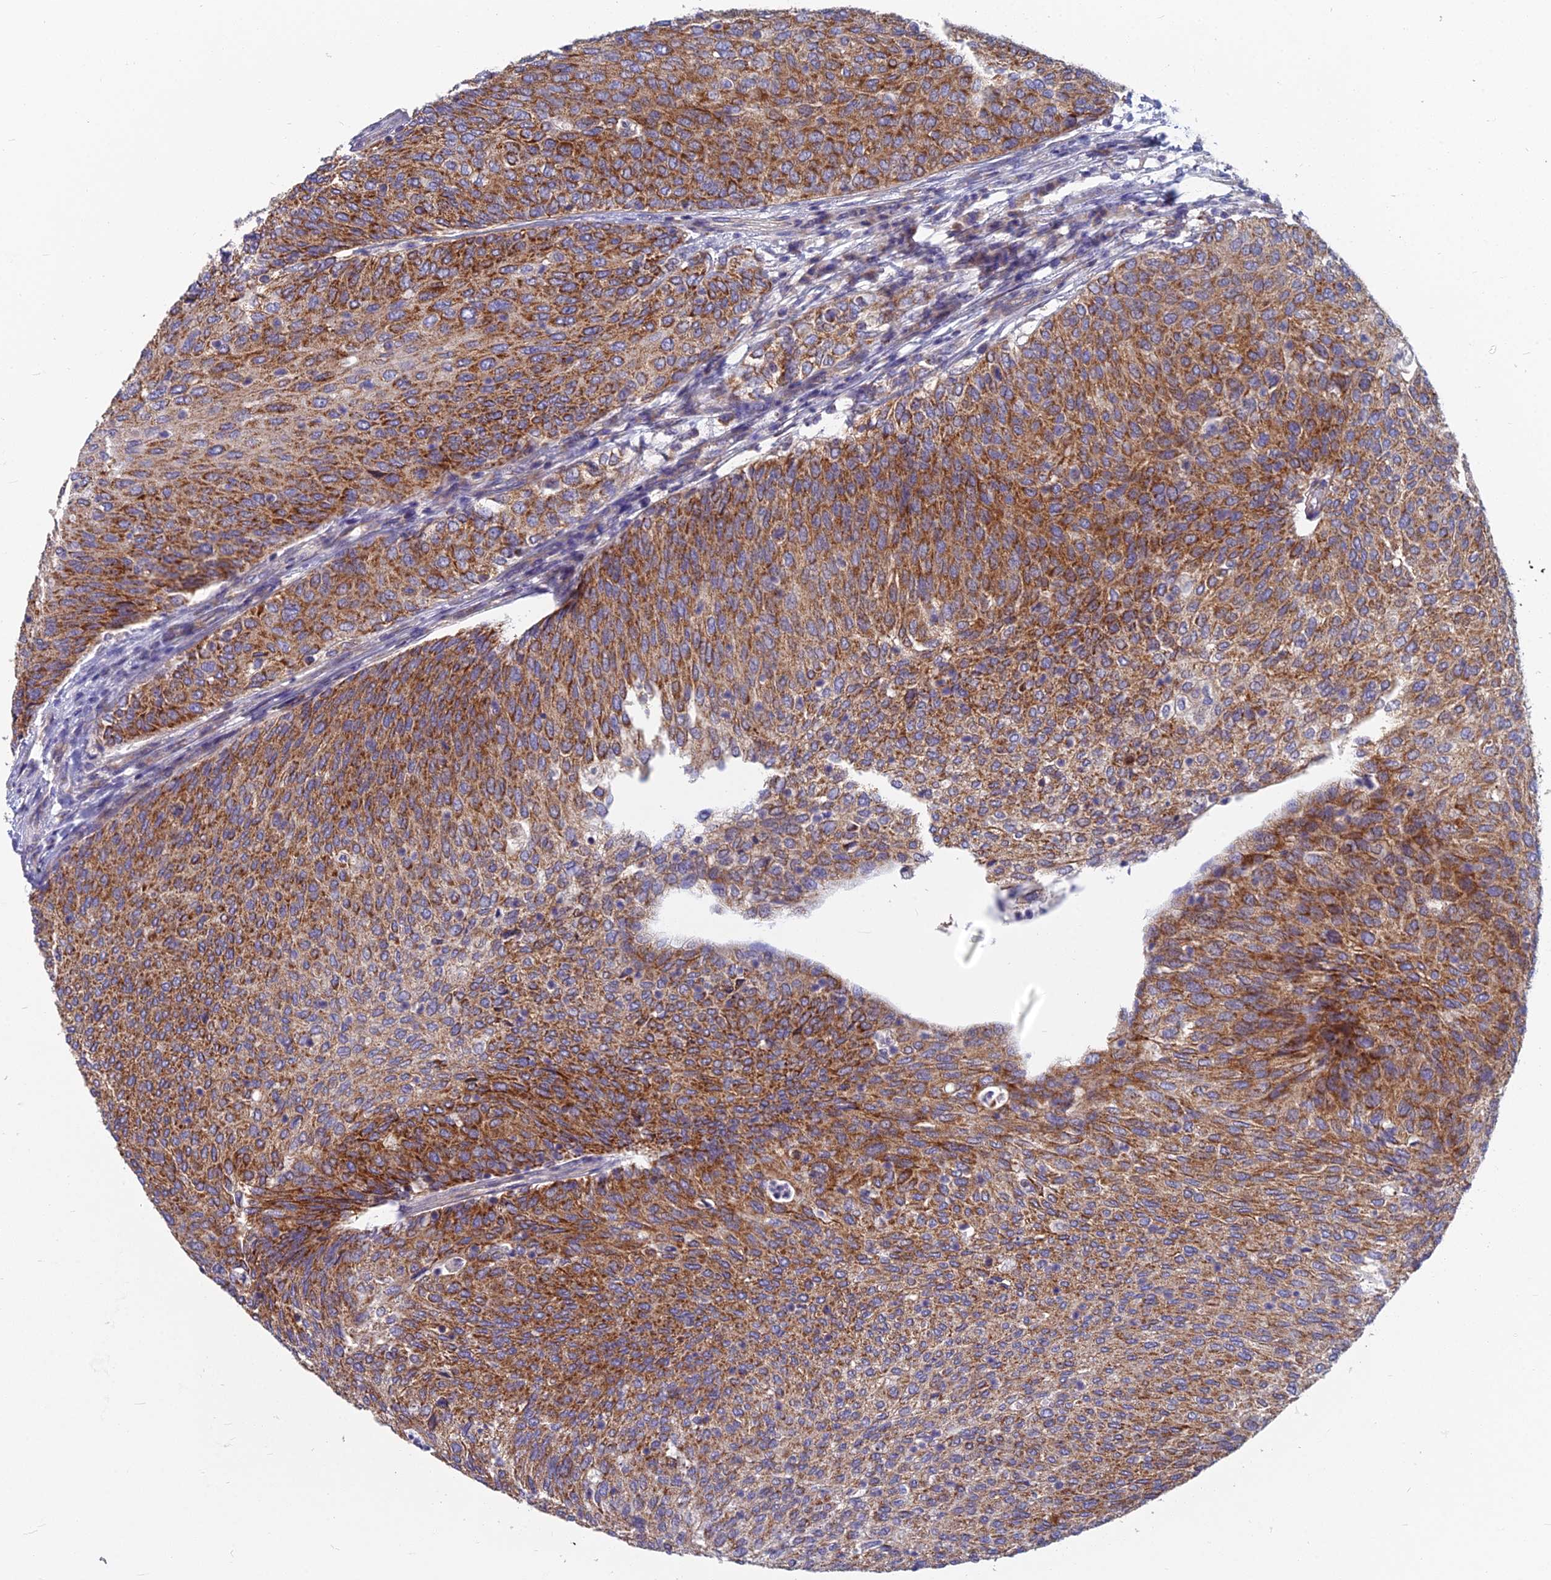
{"staining": {"intensity": "strong", "quantity": ">75%", "location": "cytoplasmic/membranous"}, "tissue": "urothelial cancer", "cell_type": "Tumor cells", "image_type": "cancer", "snomed": [{"axis": "morphology", "description": "Urothelial carcinoma, Low grade"}, {"axis": "topography", "description": "Urinary bladder"}], "caption": "Urothelial carcinoma (low-grade) stained with a brown dye demonstrates strong cytoplasmic/membranous positive expression in approximately >75% of tumor cells.", "gene": "COX20", "patient": {"sex": "female", "age": 79}}